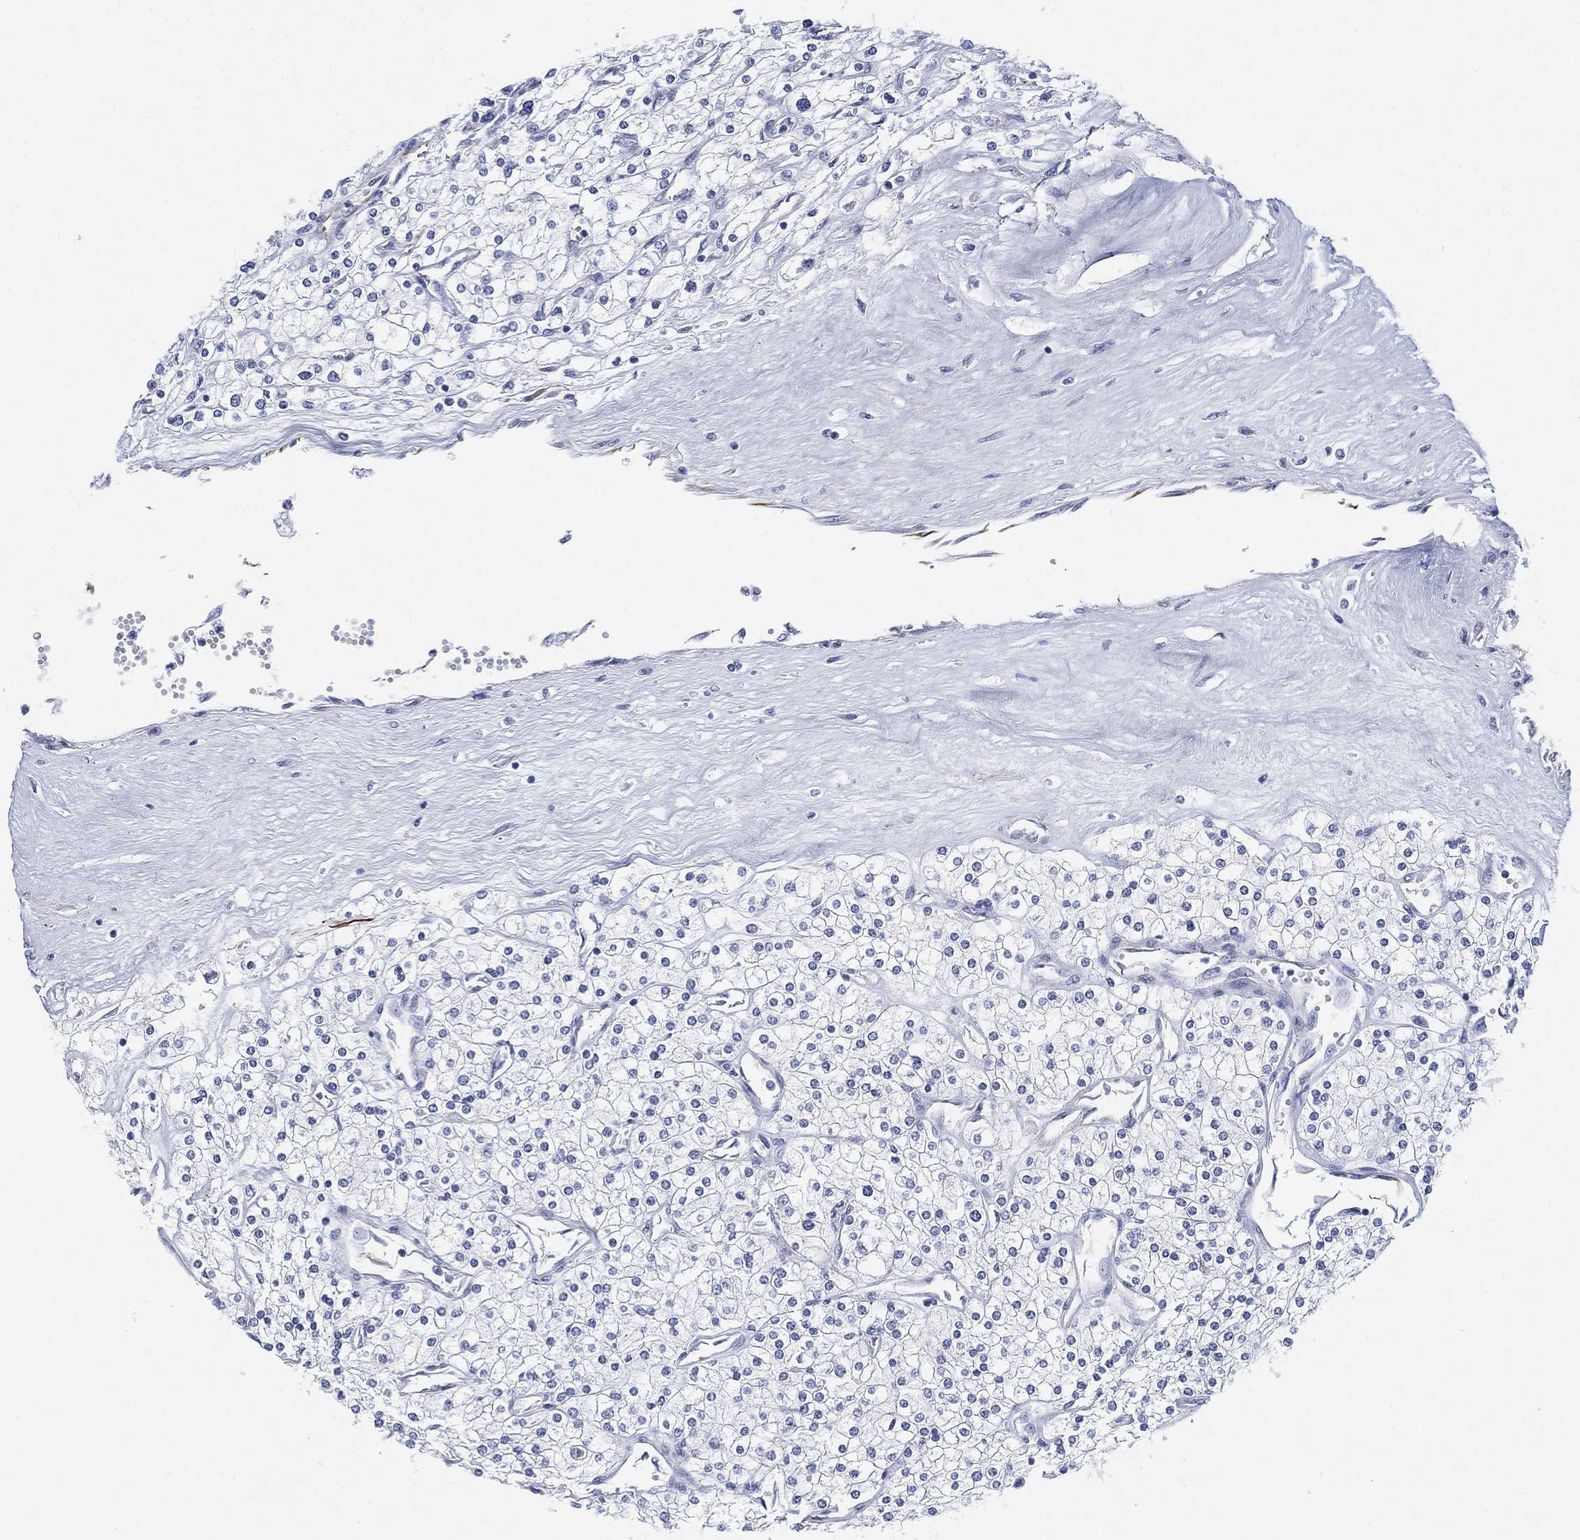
{"staining": {"intensity": "negative", "quantity": "none", "location": "none"}, "tissue": "renal cancer", "cell_type": "Tumor cells", "image_type": "cancer", "snomed": [{"axis": "morphology", "description": "Adenocarcinoma, NOS"}, {"axis": "topography", "description": "Kidney"}], "caption": "Tumor cells show no significant positivity in renal adenocarcinoma.", "gene": "PSKH2", "patient": {"sex": "male", "age": 80}}